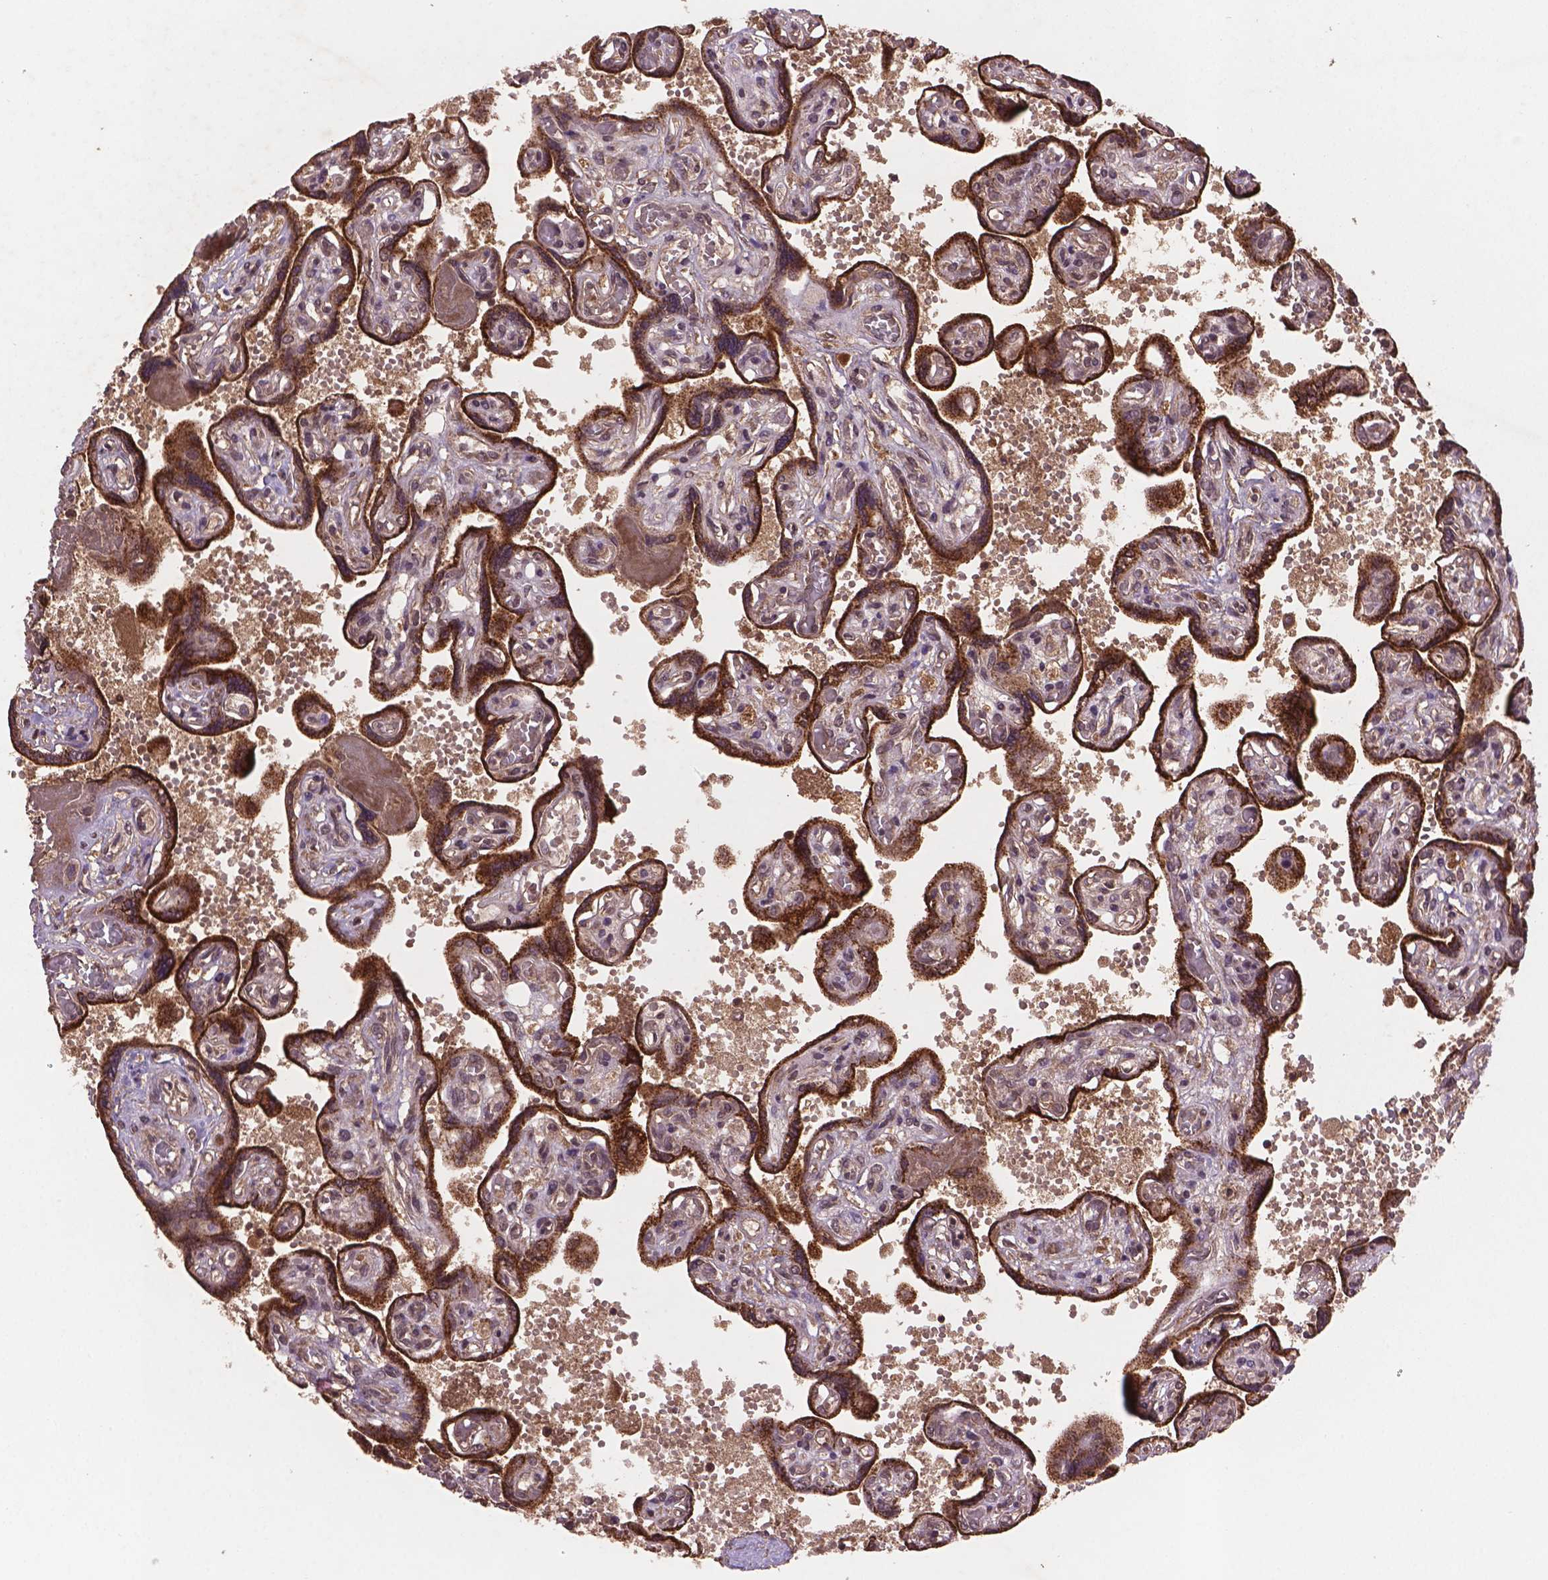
{"staining": {"intensity": "moderate", "quantity": ">75%", "location": "cytoplasmic/membranous,nuclear"}, "tissue": "placenta", "cell_type": "Decidual cells", "image_type": "normal", "snomed": [{"axis": "morphology", "description": "Normal tissue, NOS"}, {"axis": "topography", "description": "Placenta"}], "caption": "Immunohistochemistry (IHC) image of unremarkable placenta stained for a protein (brown), which demonstrates medium levels of moderate cytoplasmic/membranous,nuclear staining in about >75% of decidual cells.", "gene": "NIPAL2", "patient": {"sex": "female", "age": 32}}